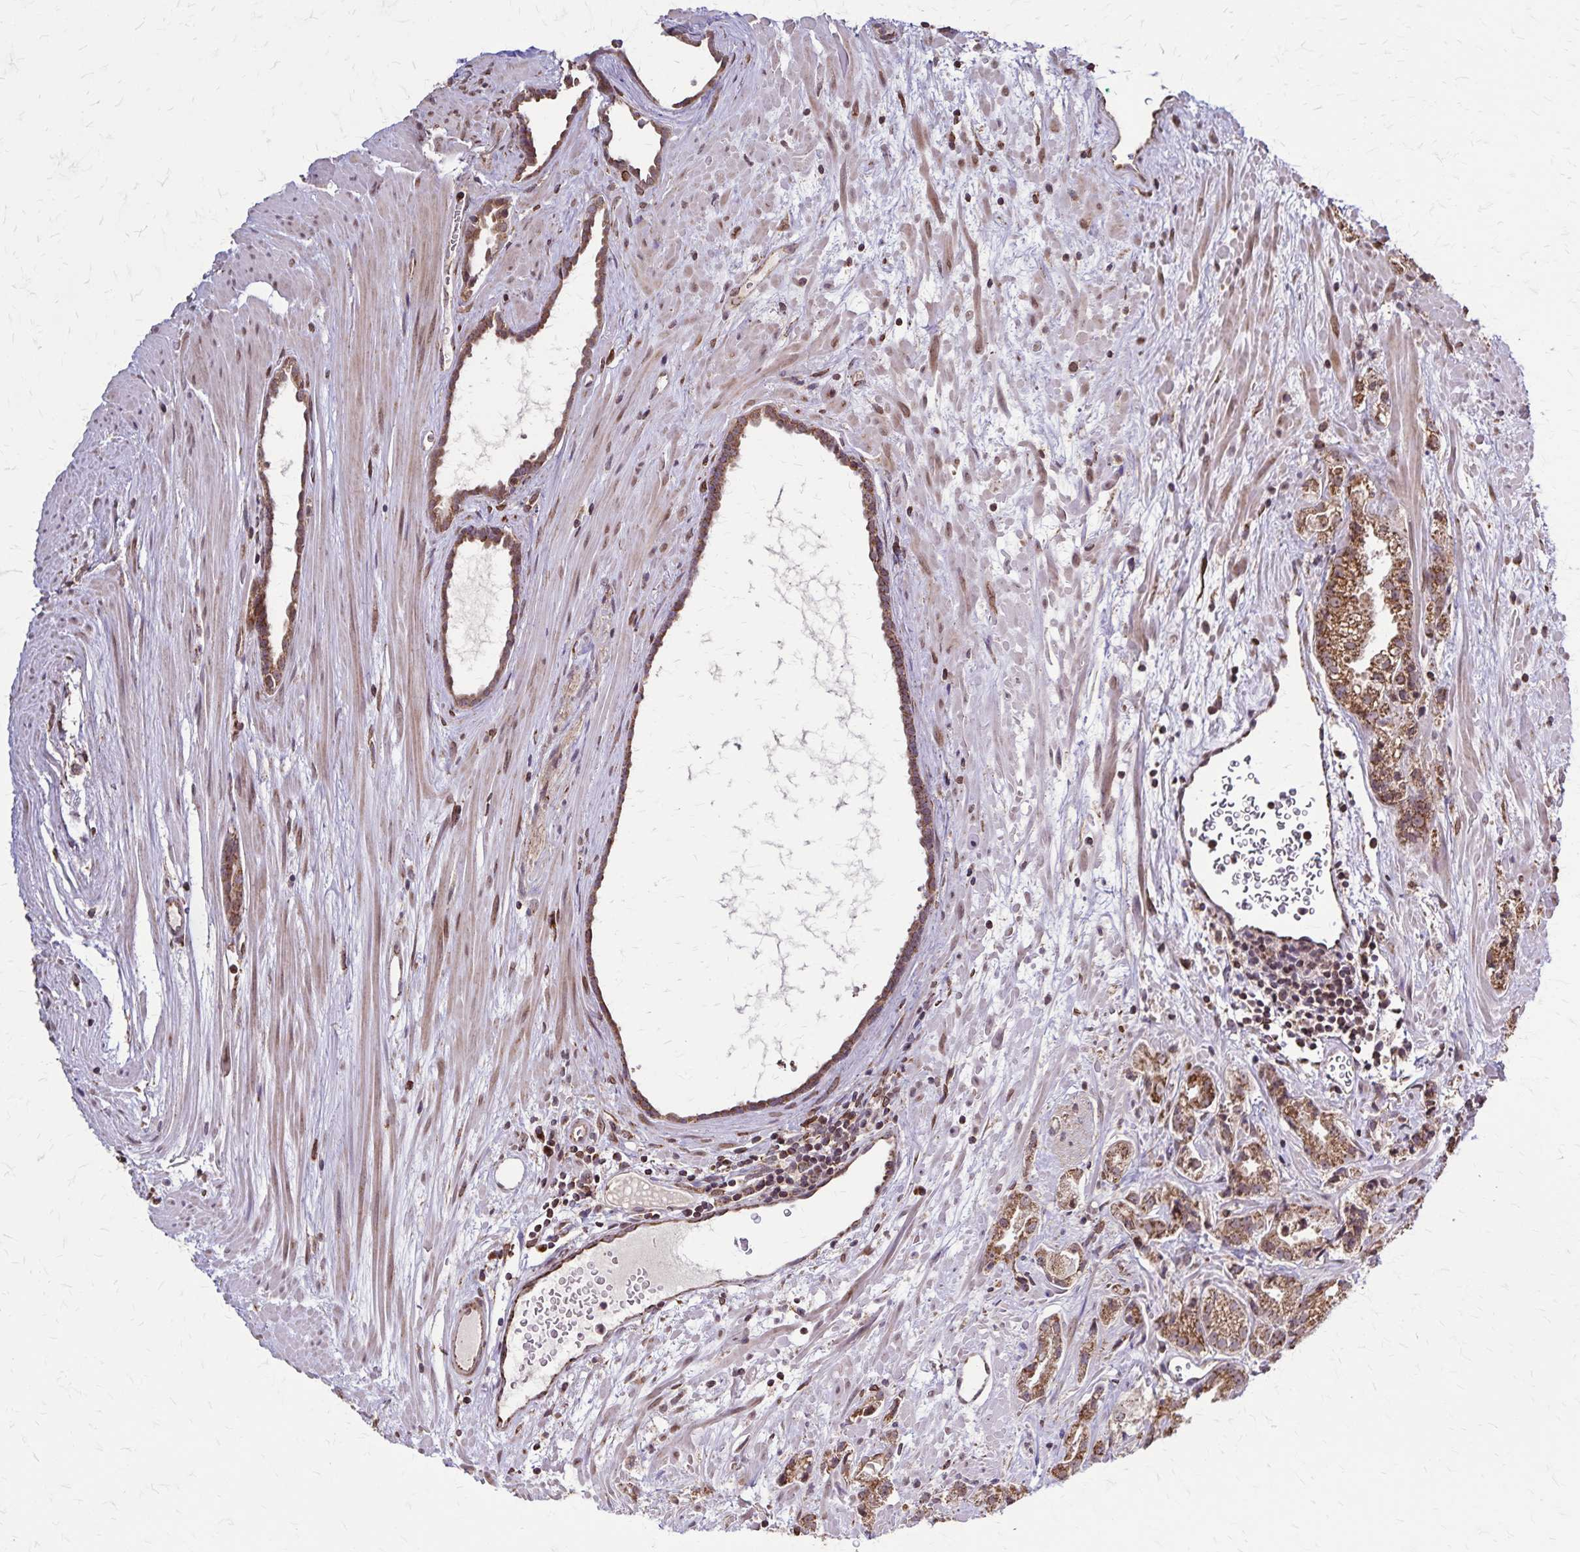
{"staining": {"intensity": "moderate", "quantity": ">75%", "location": "cytoplasmic/membranous"}, "tissue": "prostate cancer", "cell_type": "Tumor cells", "image_type": "cancer", "snomed": [{"axis": "morphology", "description": "Adenocarcinoma, High grade"}, {"axis": "topography", "description": "Prostate"}], "caption": "DAB (3,3'-diaminobenzidine) immunohistochemical staining of prostate high-grade adenocarcinoma demonstrates moderate cytoplasmic/membranous protein staining in about >75% of tumor cells.", "gene": "NFS1", "patient": {"sex": "male", "age": 68}}